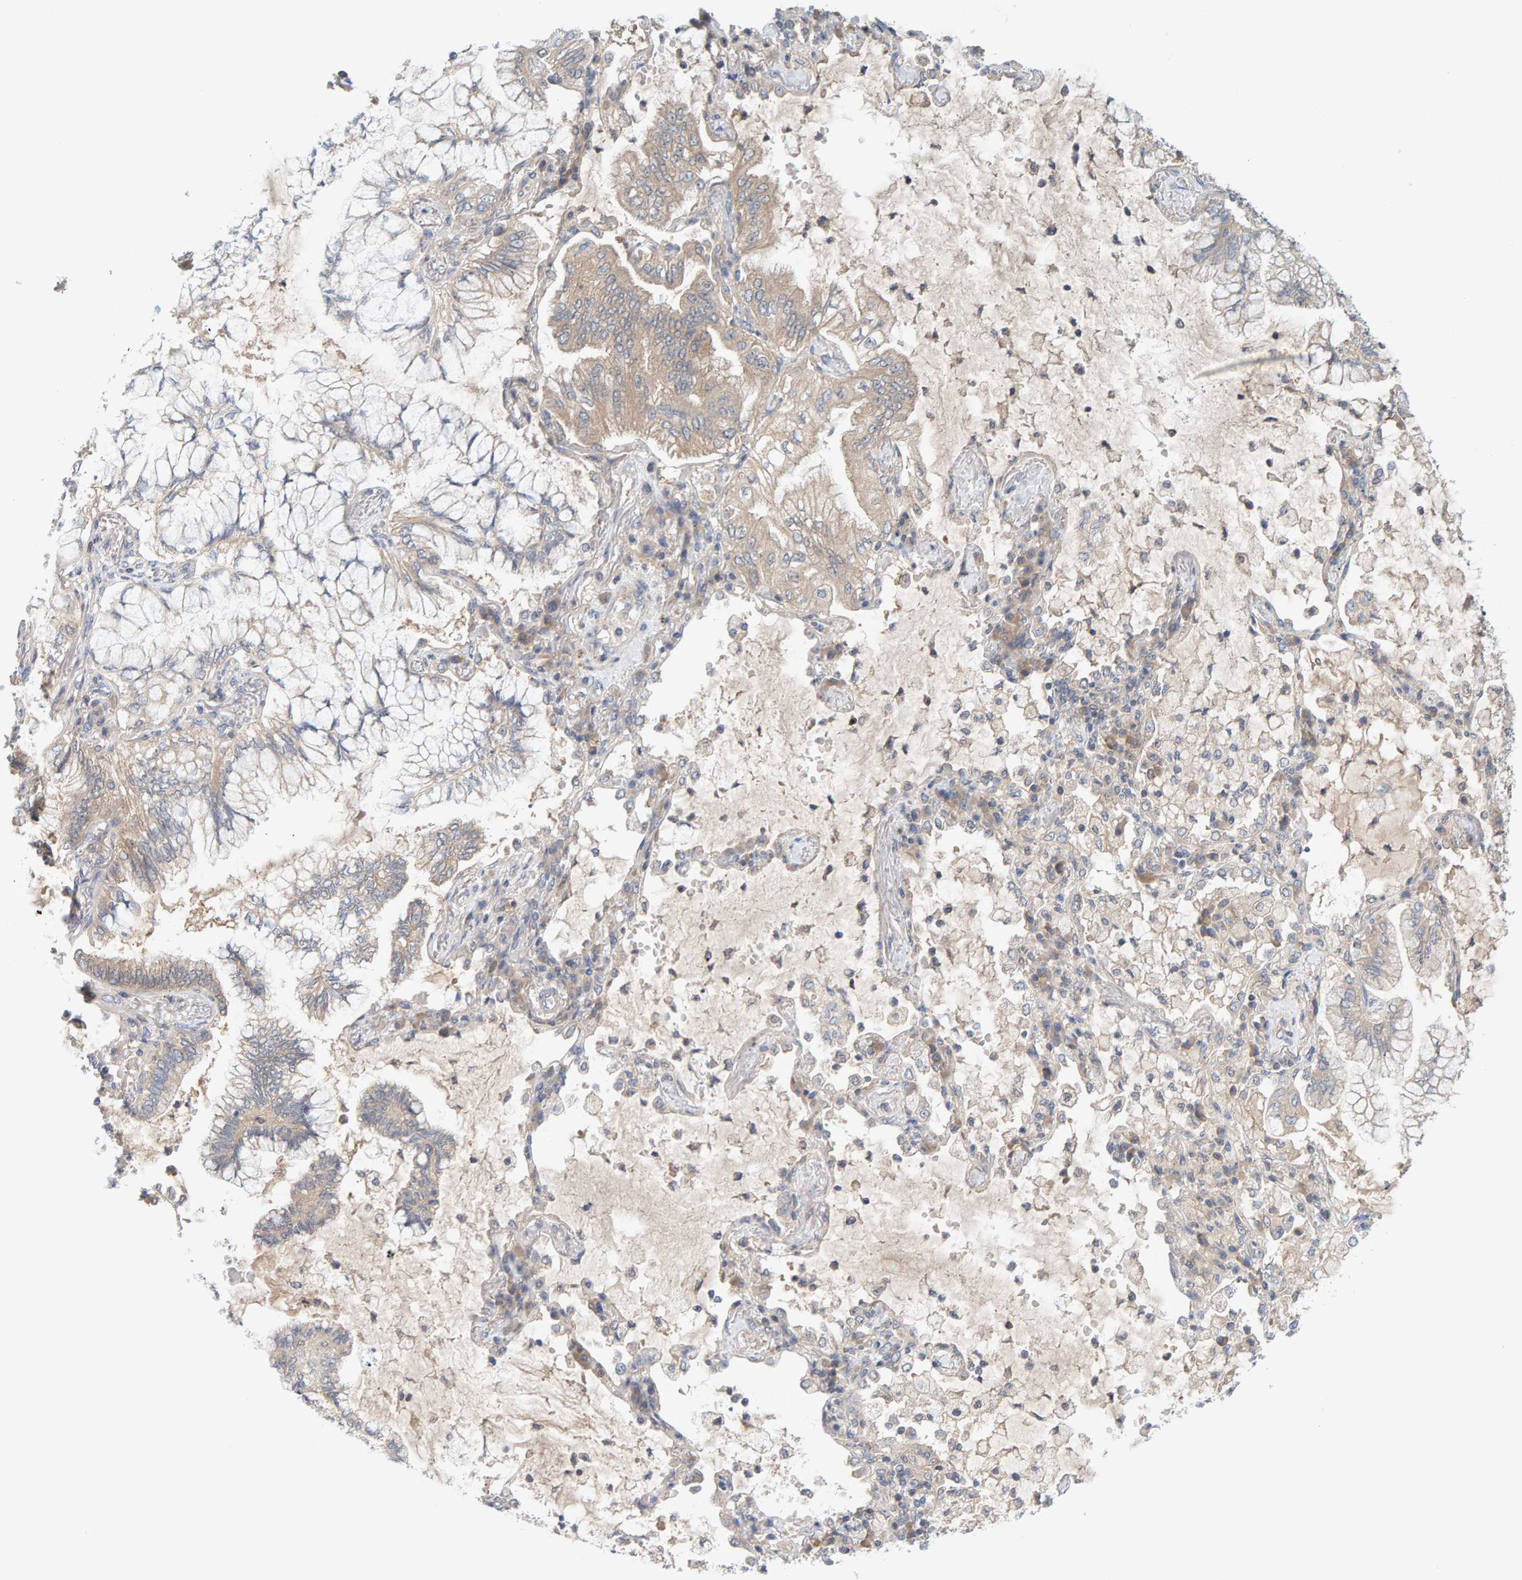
{"staining": {"intensity": "weak", "quantity": "25%-75%", "location": "cytoplasmic/membranous"}, "tissue": "lung cancer", "cell_type": "Tumor cells", "image_type": "cancer", "snomed": [{"axis": "morphology", "description": "Adenocarcinoma, NOS"}, {"axis": "topography", "description": "Lung"}], "caption": "Weak cytoplasmic/membranous expression for a protein is seen in approximately 25%-75% of tumor cells of lung adenocarcinoma using IHC.", "gene": "TATDN1", "patient": {"sex": "female", "age": 70}}